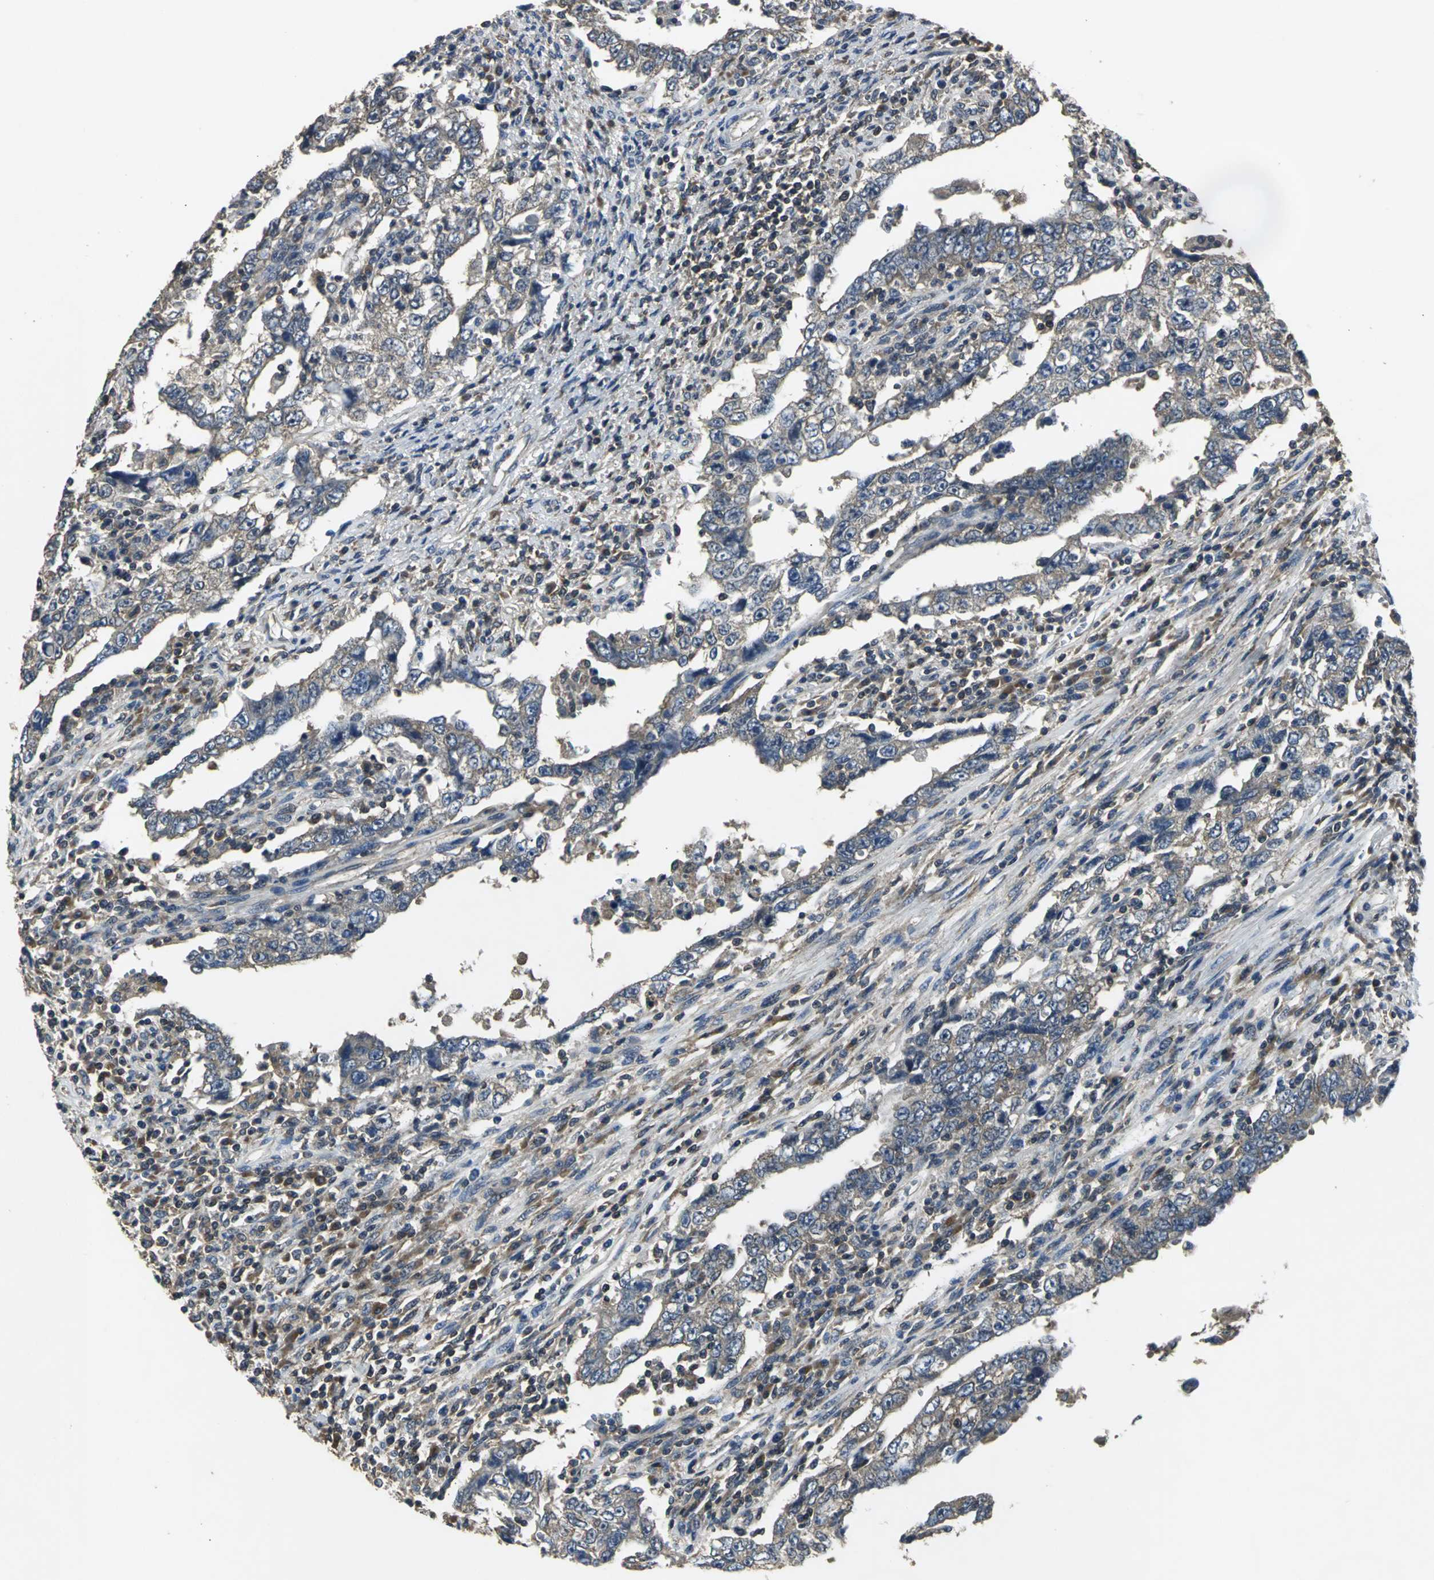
{"staining": {"intensity": "weak", "quantity": ">75%", "location": "cytoplasmic/membranous"}, "tissue": "testis cancer", "cell_type": "Tumor cells", "image_type": "cancer", "snomed": [{"axis": "morphology", "description": "Carcinoma, Embryonal, NOS"}, {"axis": "topography", "description": "Testis"}], "caption": "Protein staining demonstrates weak cytoplasmic/membranous staining in approximately >75% of tumor cells in embryonal carcinoma (testis).", "gene": "IRF3", "patient": {"sex": "male", "age": 26}}